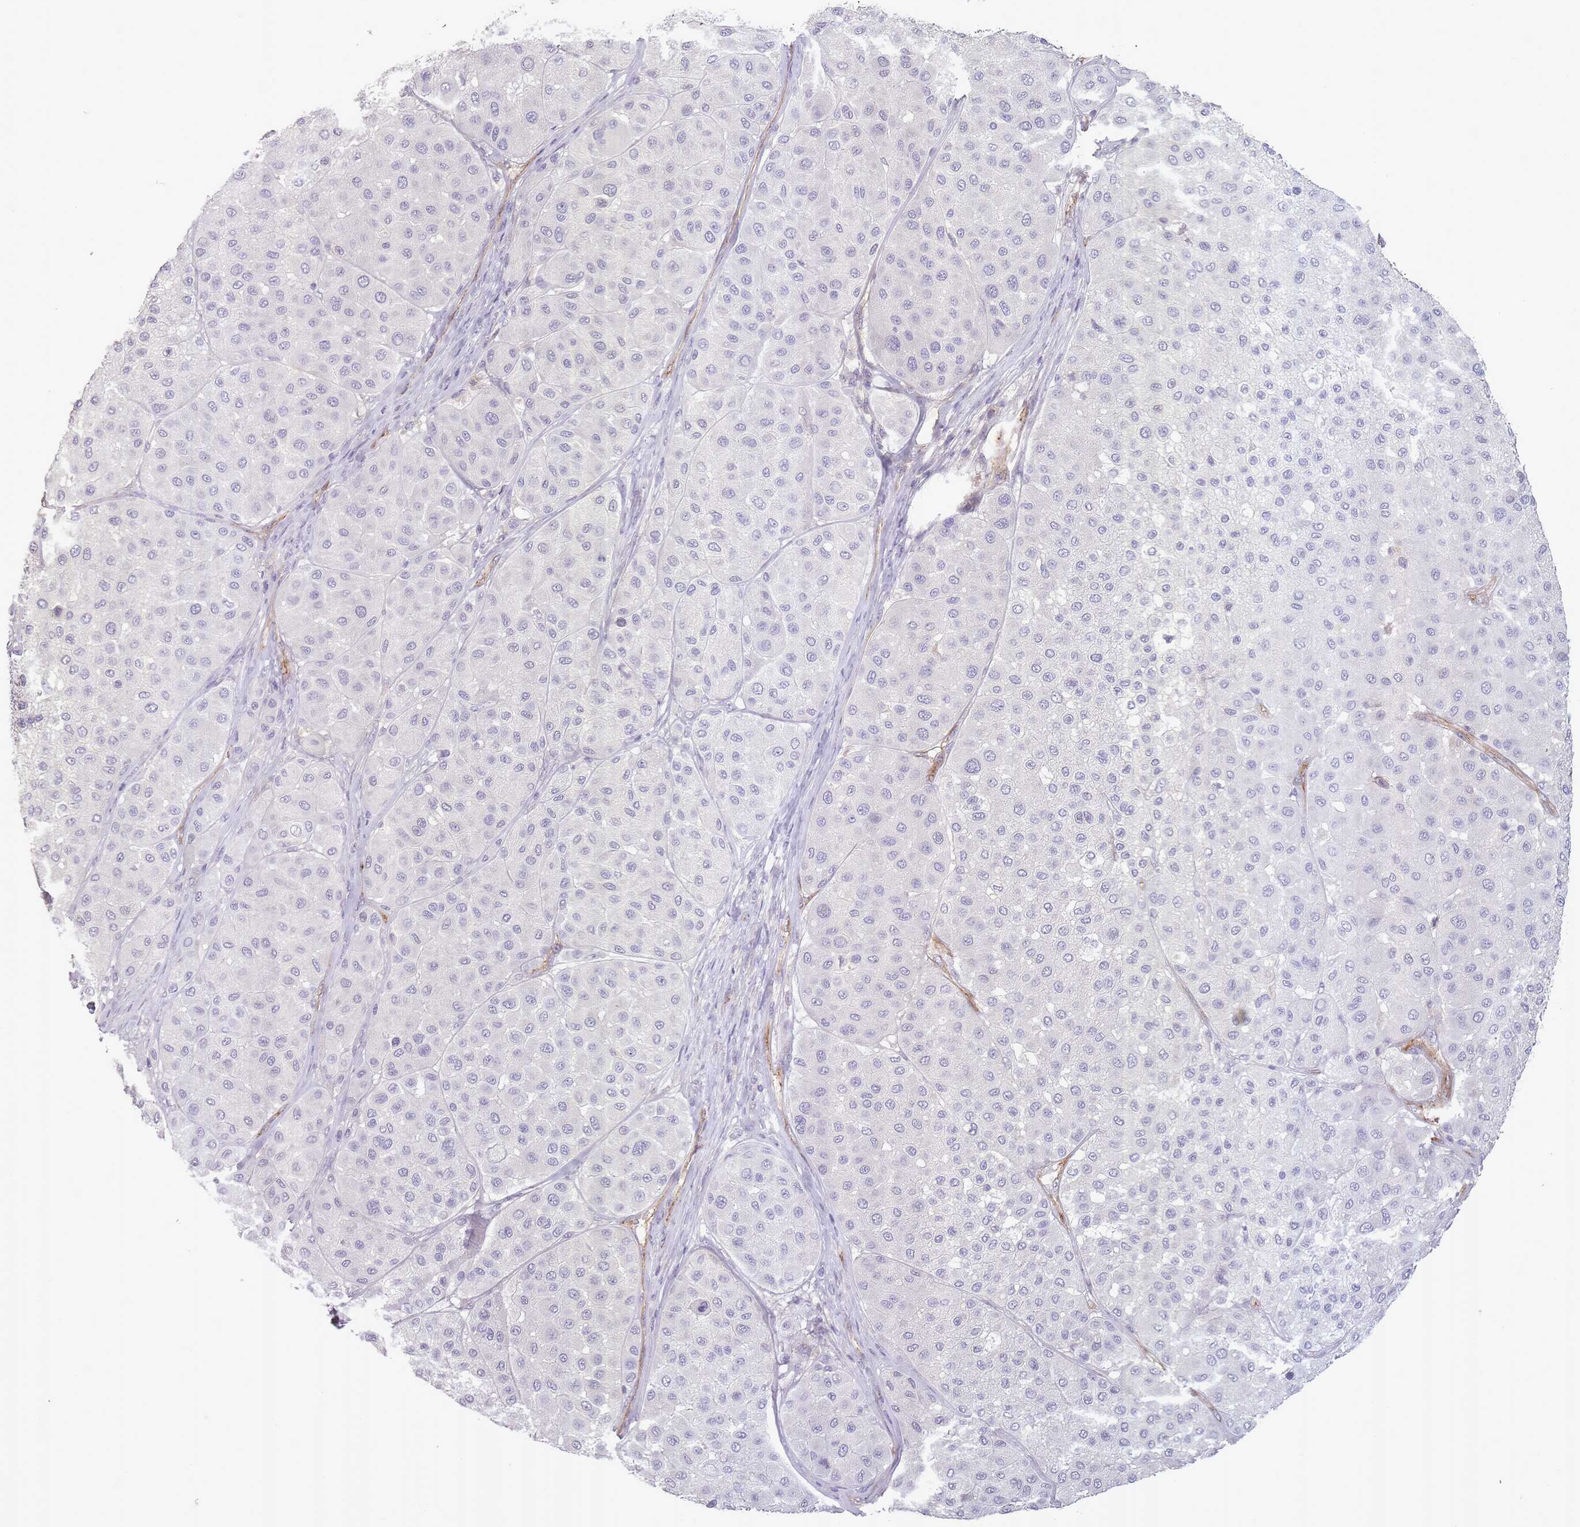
{"staining": {"intensity": "negative", "quantity": "none", "location": "none"}, "tissue": "melanoma", "cell_type": "Tumor cells", "image_type": "cancer", "snomed": [{"axis": "morphology", "description": "Malignant melanoma, Metastatic site"}, {"axis": "topography", "description": "Smooth muscle"}], "caption": "Immunohistochemistry of human melanoma exhibits no positivity in tumor cells. Nuclei are stained in blue.", "gene": "SLC8A2", "patient": {"sex": "male", "age": 41}}